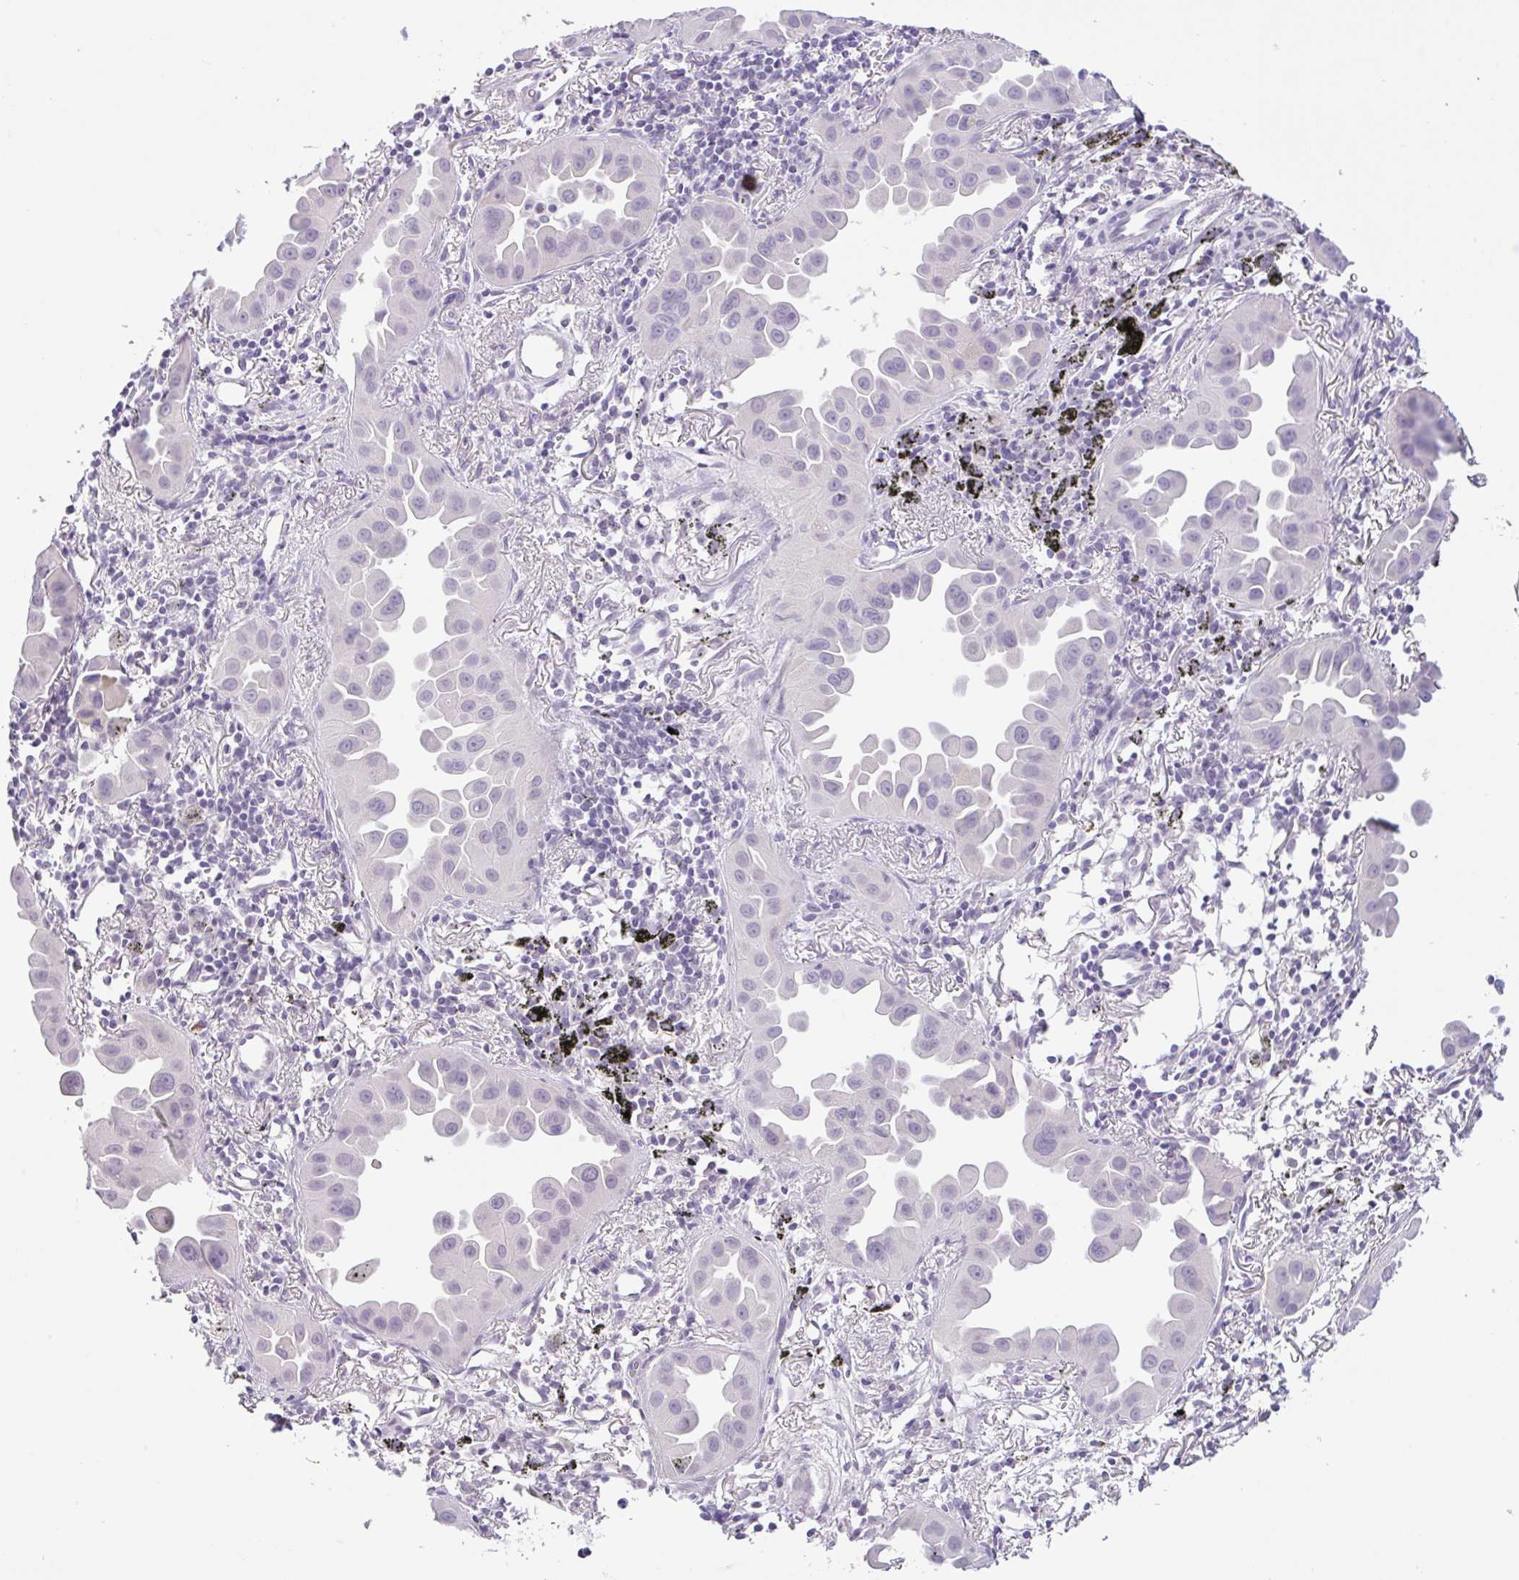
{"staining": {"intensity": "negative", "quantity": "none", "location": "none"}, "tissue": "lung cancer", "cell_type": "Tumor cells", "image_type": "cancer", "snomed": [{"axis": "morphology", "description": "Adenocarcinoma, NOS"}, {"axis": "topography", "description": "Lung"}], "caption": "Micrograph shows no significant protein staining in tumor cells of lung cancer (adenocarcinoma).", "gene": "CTSE", "patient": {"sex": "male", "age": 68}}